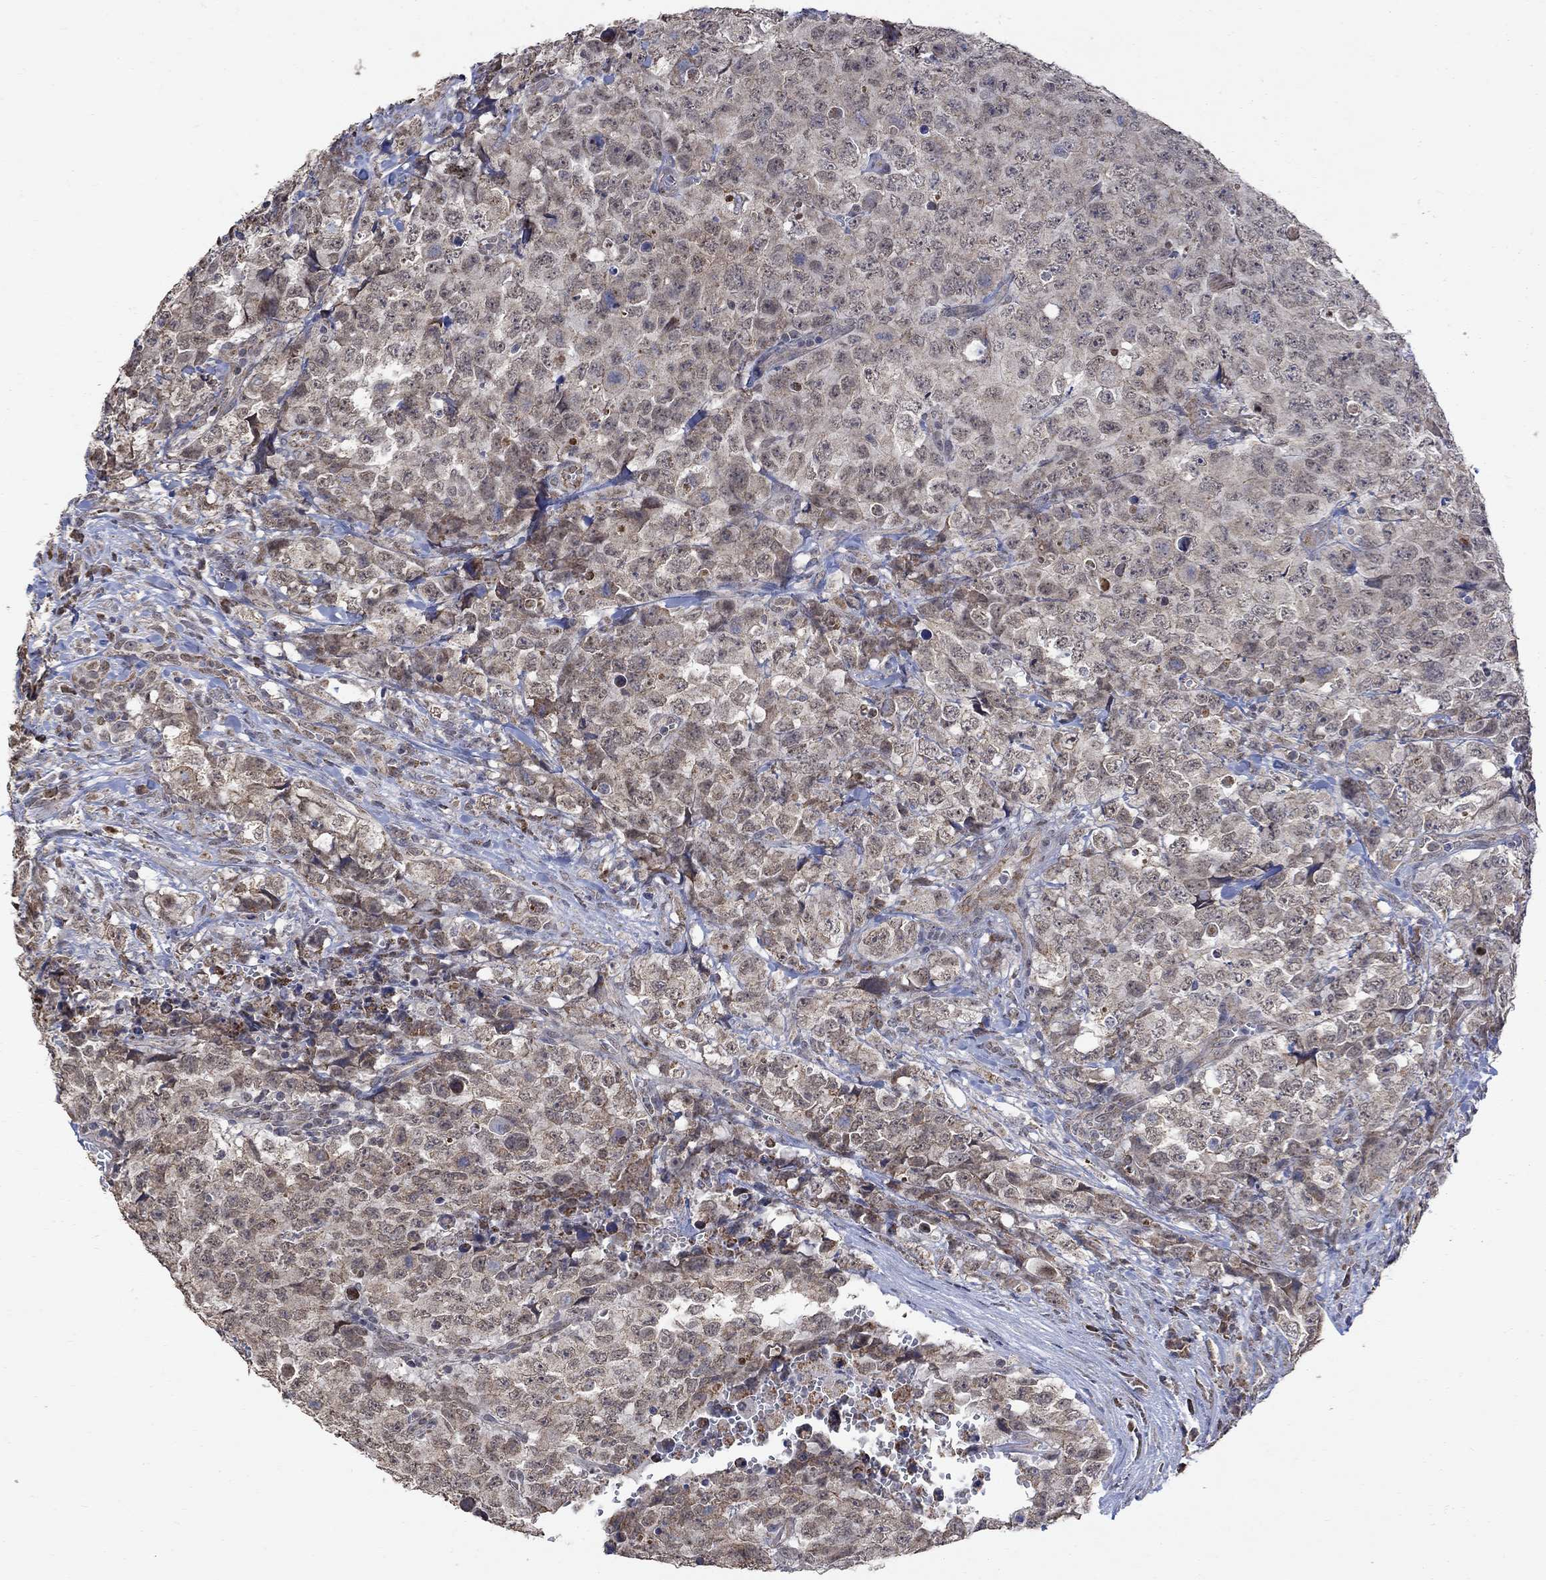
{"staining": {"intensity": "weak", "quantity": "<25%", "location": "cytoplasmic/membranous"}, "tissue": "testis cancer", "cell_type": "Tumor cells", "image_type": "cancer", "snomed": [{"axis": "morphology", "description": "Carcinoma, Embryonal, NOS"}, {"axis": "topography", "description": "Testis"}], "caption": "The histopathology image displays no significant positivity in tumor cells of testis embryonal carcinoma. (DAB immunohistochemistry, high magnification).", "gene": "ANKRA2", "patient": {"sex": "male", "age": 23}}